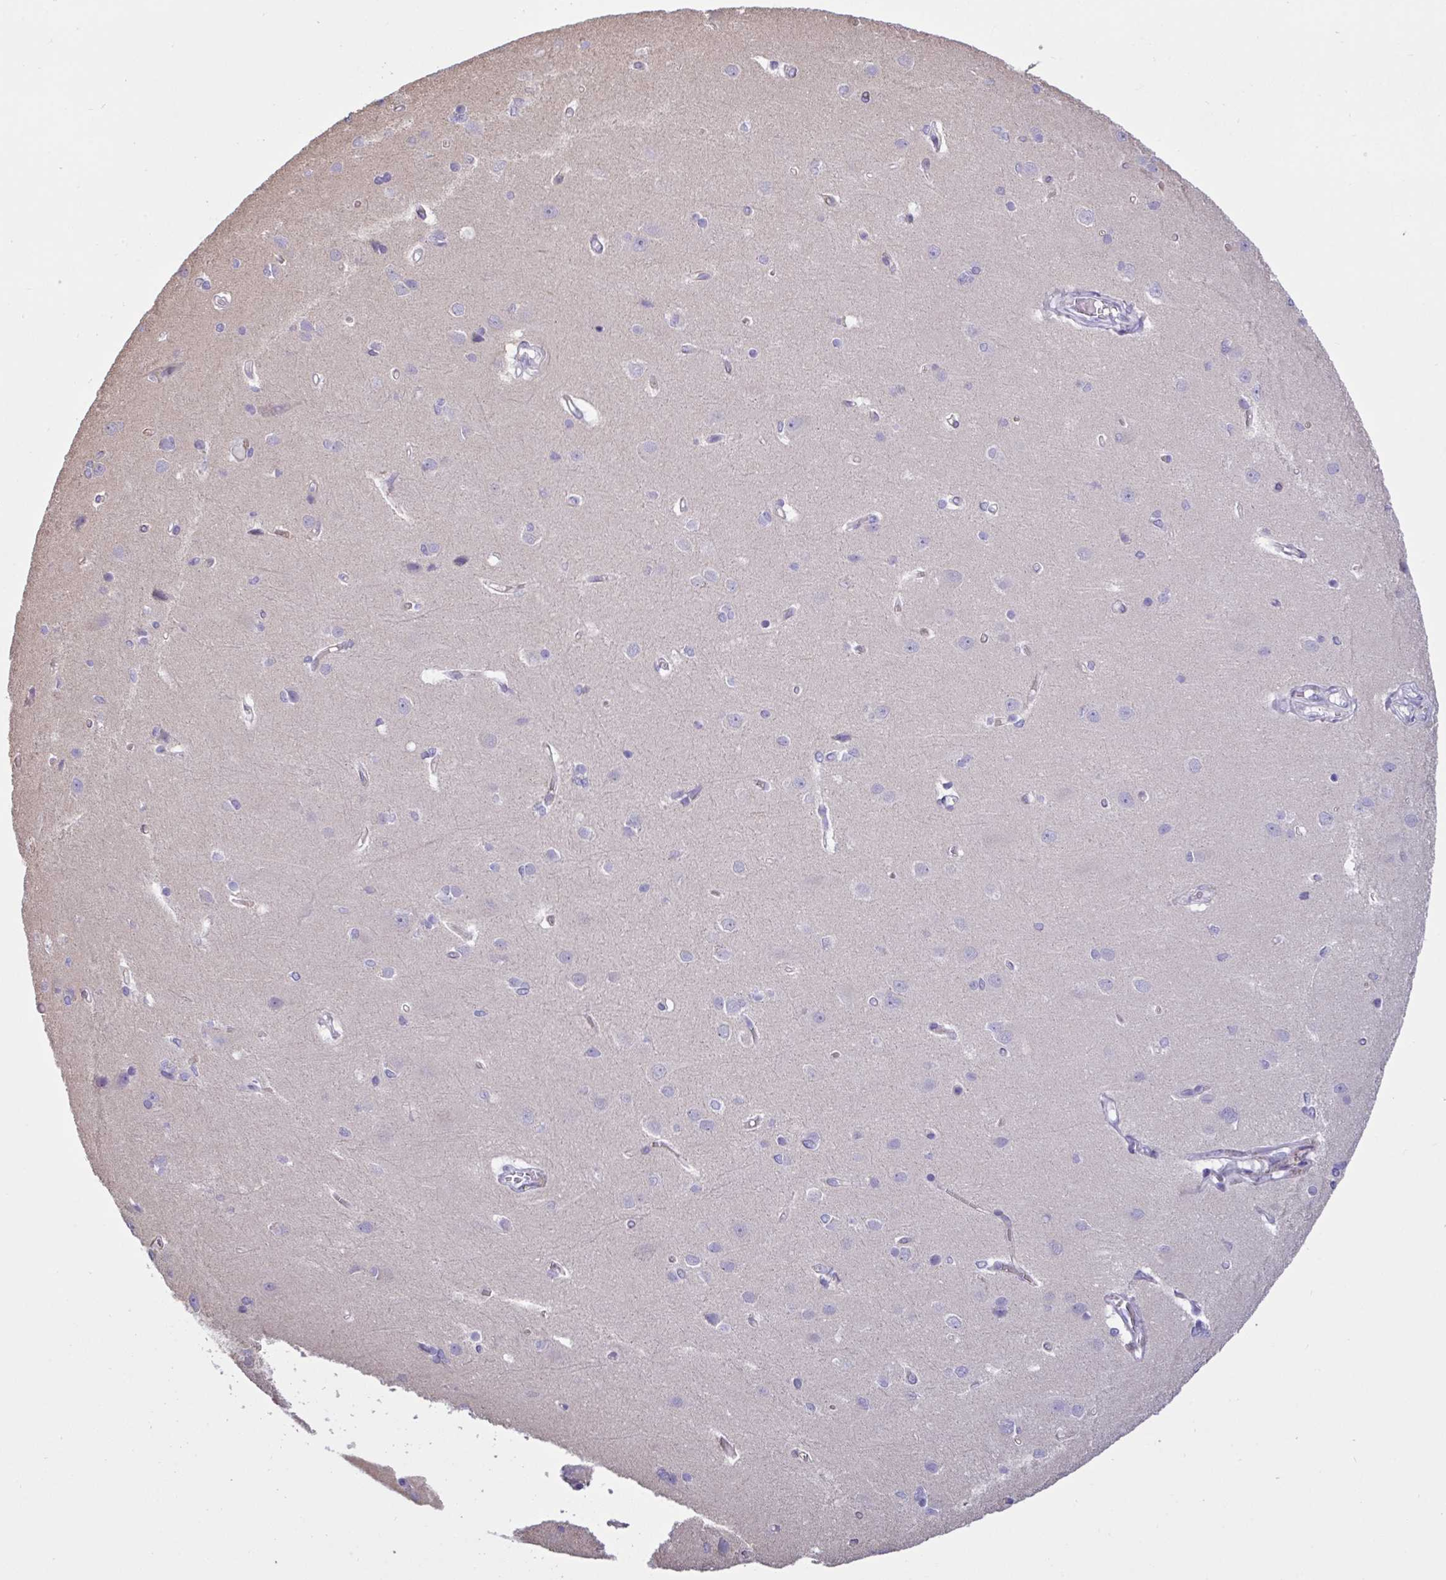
{"staining": {"intensity": "negative", "quantity": "none", "location": "none"}, "tissue": "cerebral cortex", "cell_type": "Endothelial cells", "image_type": "normal", "snomed": [{"axis": "morphology", "description": "Normal tissue, NOS"}, {"axis": "topography", "description": "Cerebral cortex"}], "caption": "IHC of normal cerebral cortex exhibits no positivity in endothelial cells.", "gene": "RPL22L1", "patient": {"sex": "male", "age": 37}}